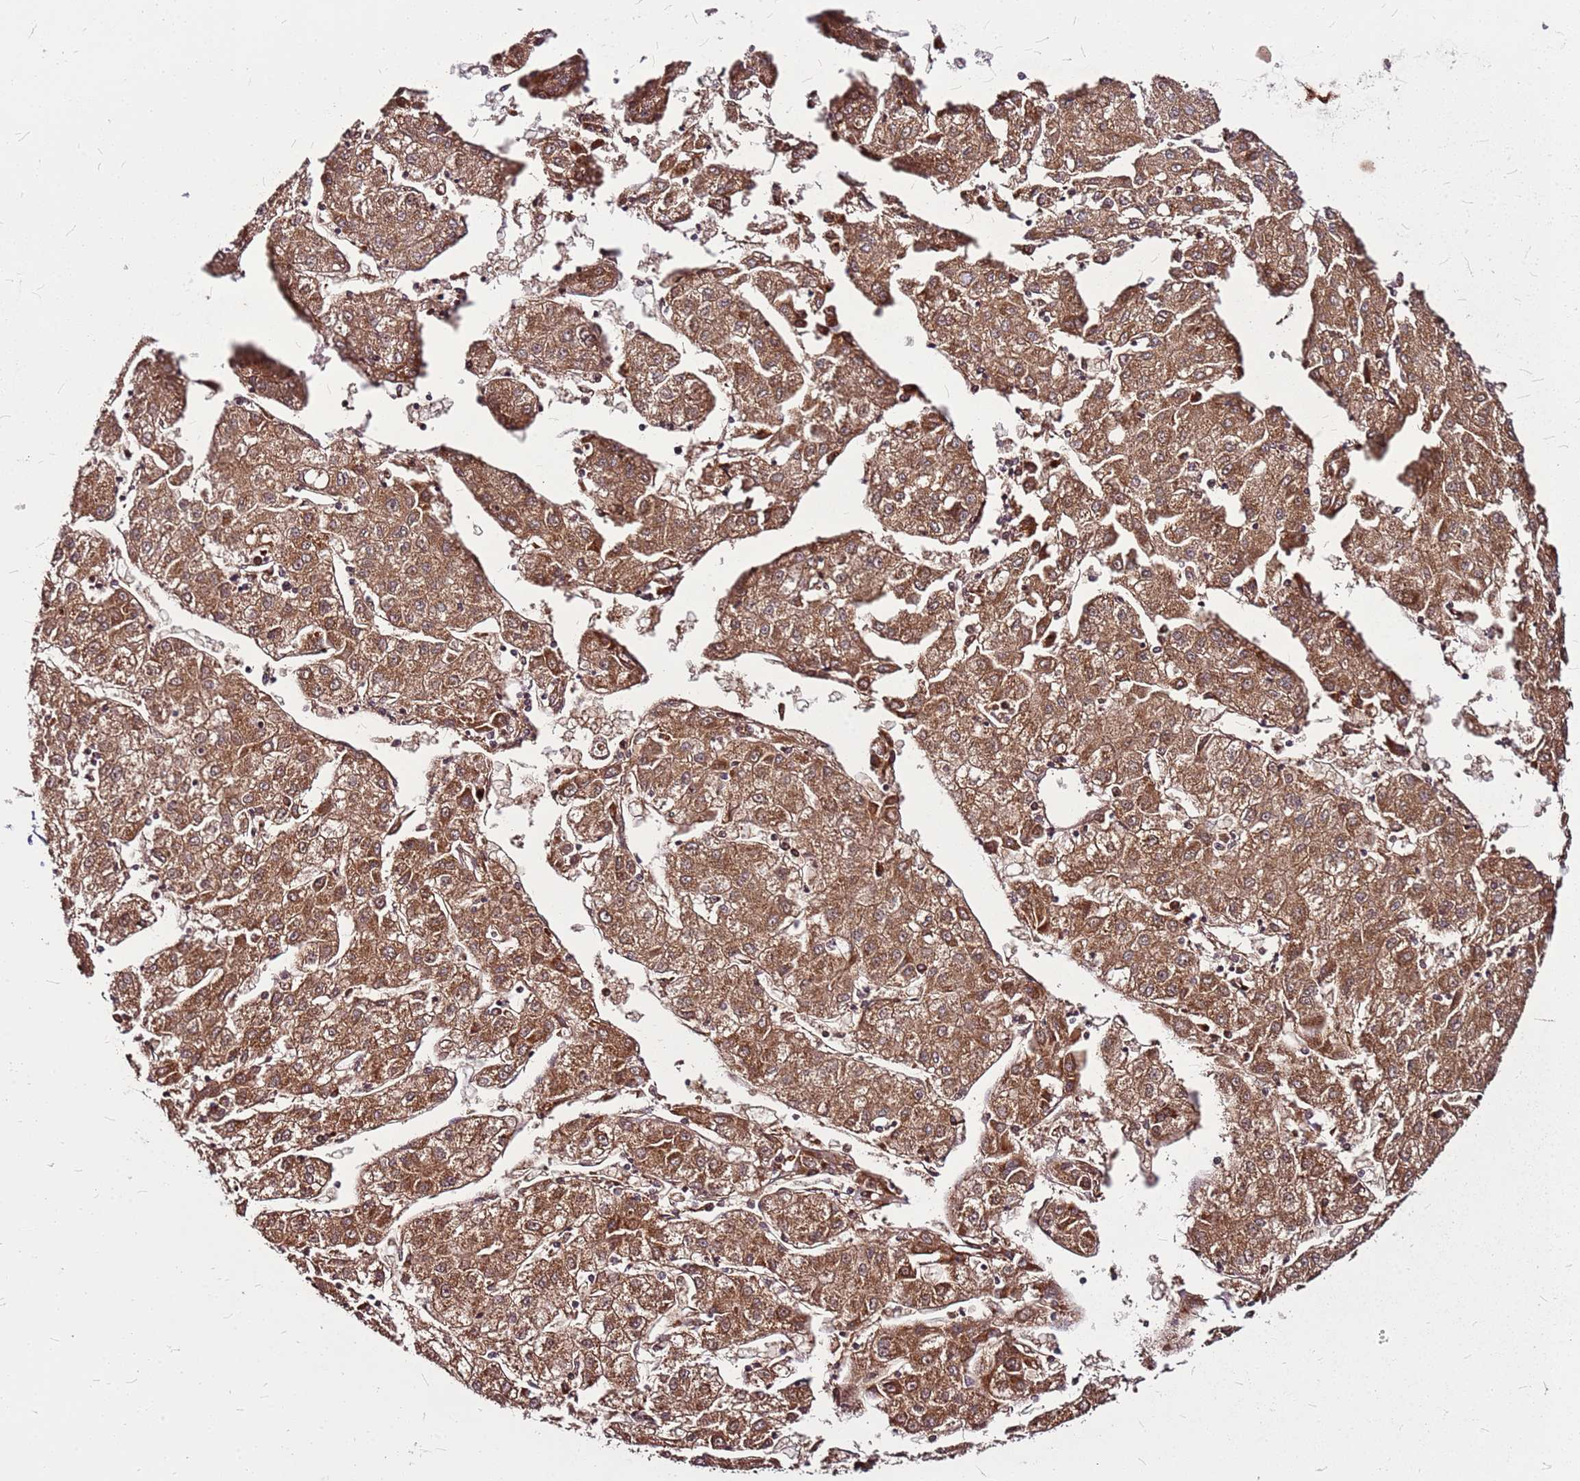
{"staining": {"intensity": "moderate", "quantity": ">75%", "location": "cytoplasmic/membranous"}, "tissue": "liver cancer", "cell_type": "Tumor cells", "image_type": "cancer", "snomed": [{"axis": "morphology", "description": "Carcinoma, Hepatocellular, NOS"}, {"axis": "topography", "description": "Liver"}], "caption": "IHC photomicrograph of neoplastic tissue: human liver cancer stained using immunohistochemistry shows medium levels of moderate protein expression localized specifically in the cytoplasmic/membranous of tumor cells, appearing as a cytoplasmic/membranous brown color.", "gene": "LYPLAL1", "patient": {"sex": "male", "age": 72}}